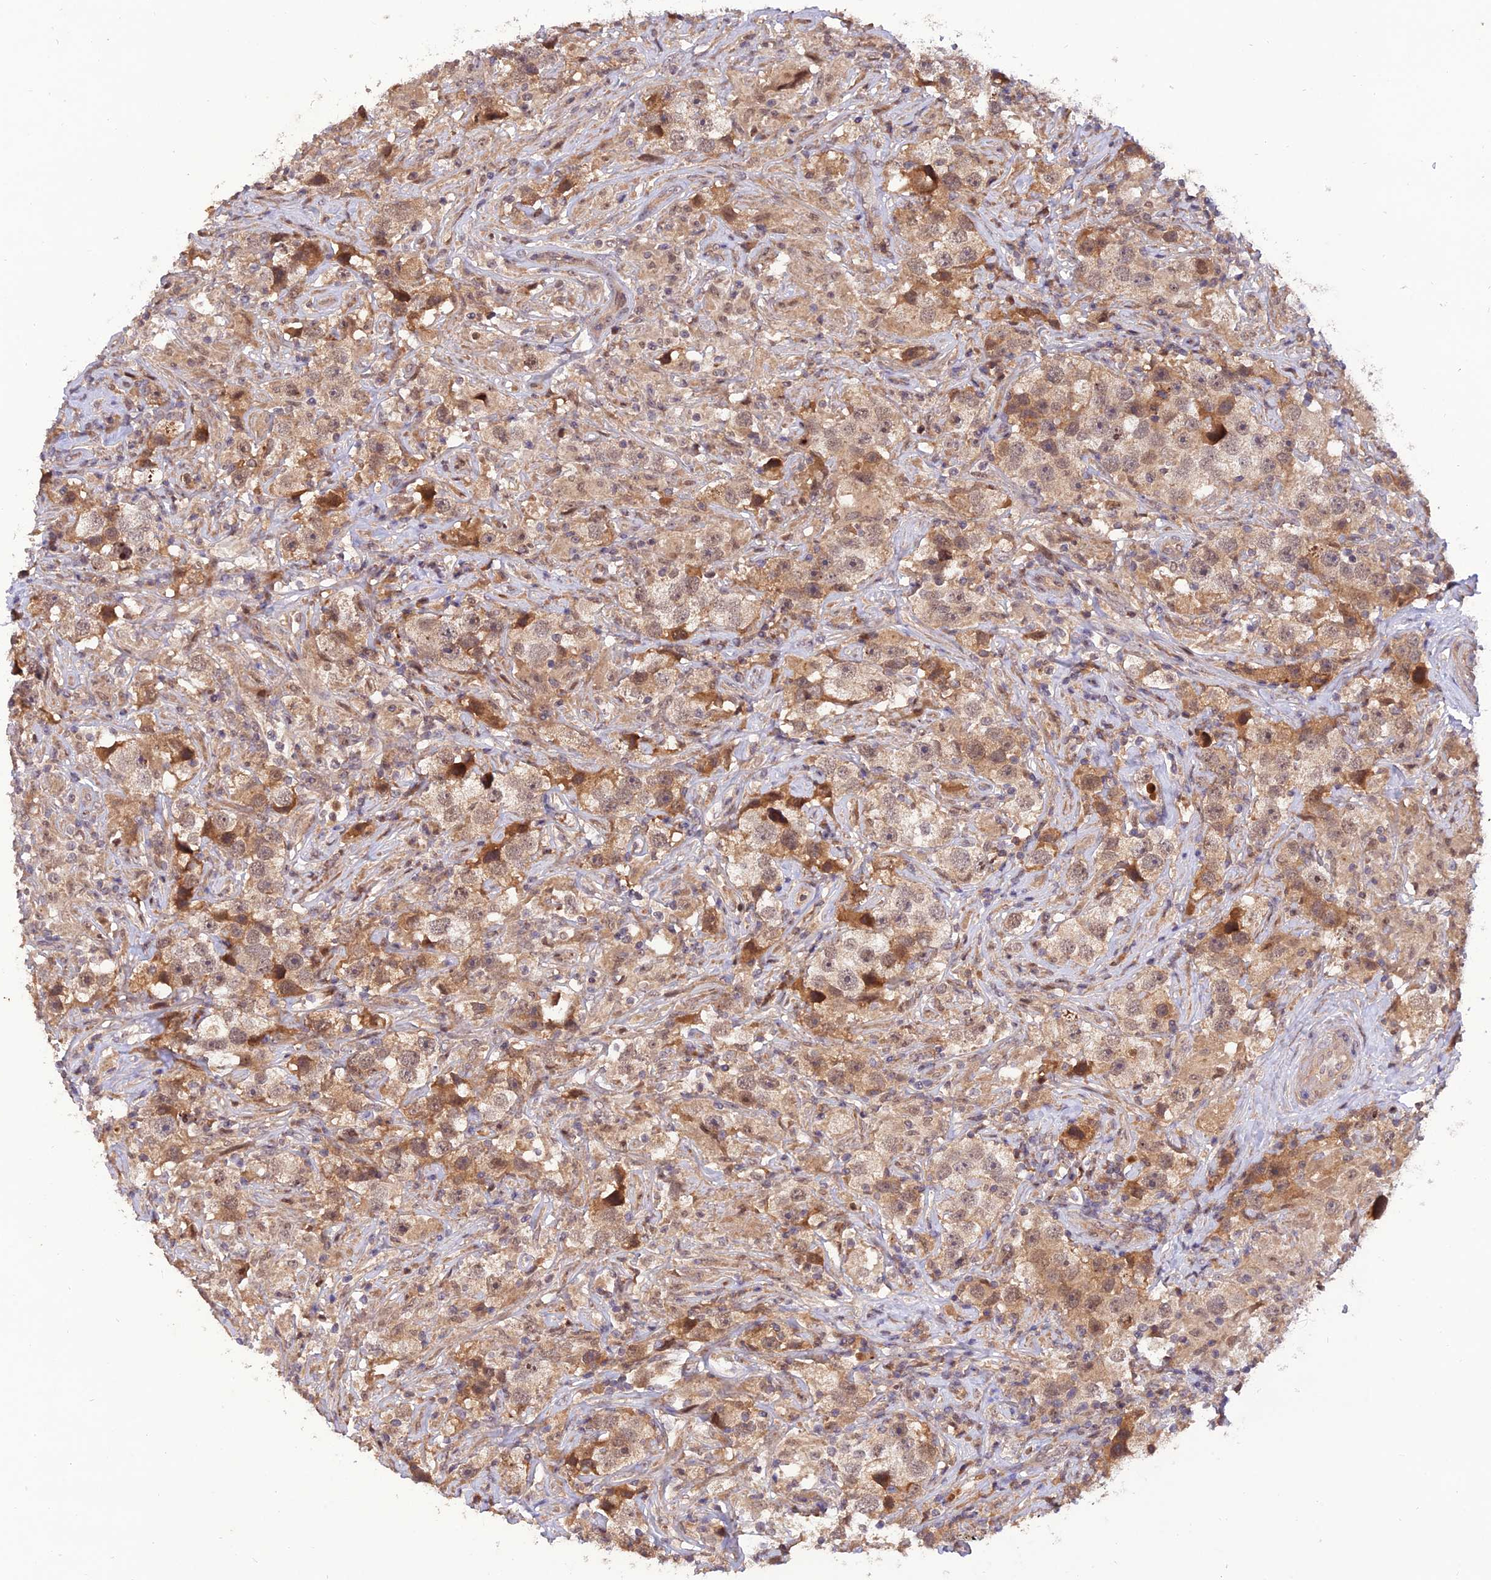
{"staining": {"intensity": "moderate", "quantity": ">75%", "location": "cytoplasmic/membranous,nuclear"}, "tissue": "testis cancer", "cell_type": "Tumor cells", "image_type": "cancer", "snomed": [{"axis": "morphology", "description": "Seminoma, NOS"}, {"axis": "topography", "description": "Testis"}], "caption": "Seminoma (testis) was stained to show a protein in brown. There is medium levels of moderate cytoplasmic/membranous and nuclear expression in approximately >75% of tumor cells. The protein is shown in brown color, while the nuclei are stained blue.", "gene": "REV1", "patient": {"sex": "male", "age": 49}}